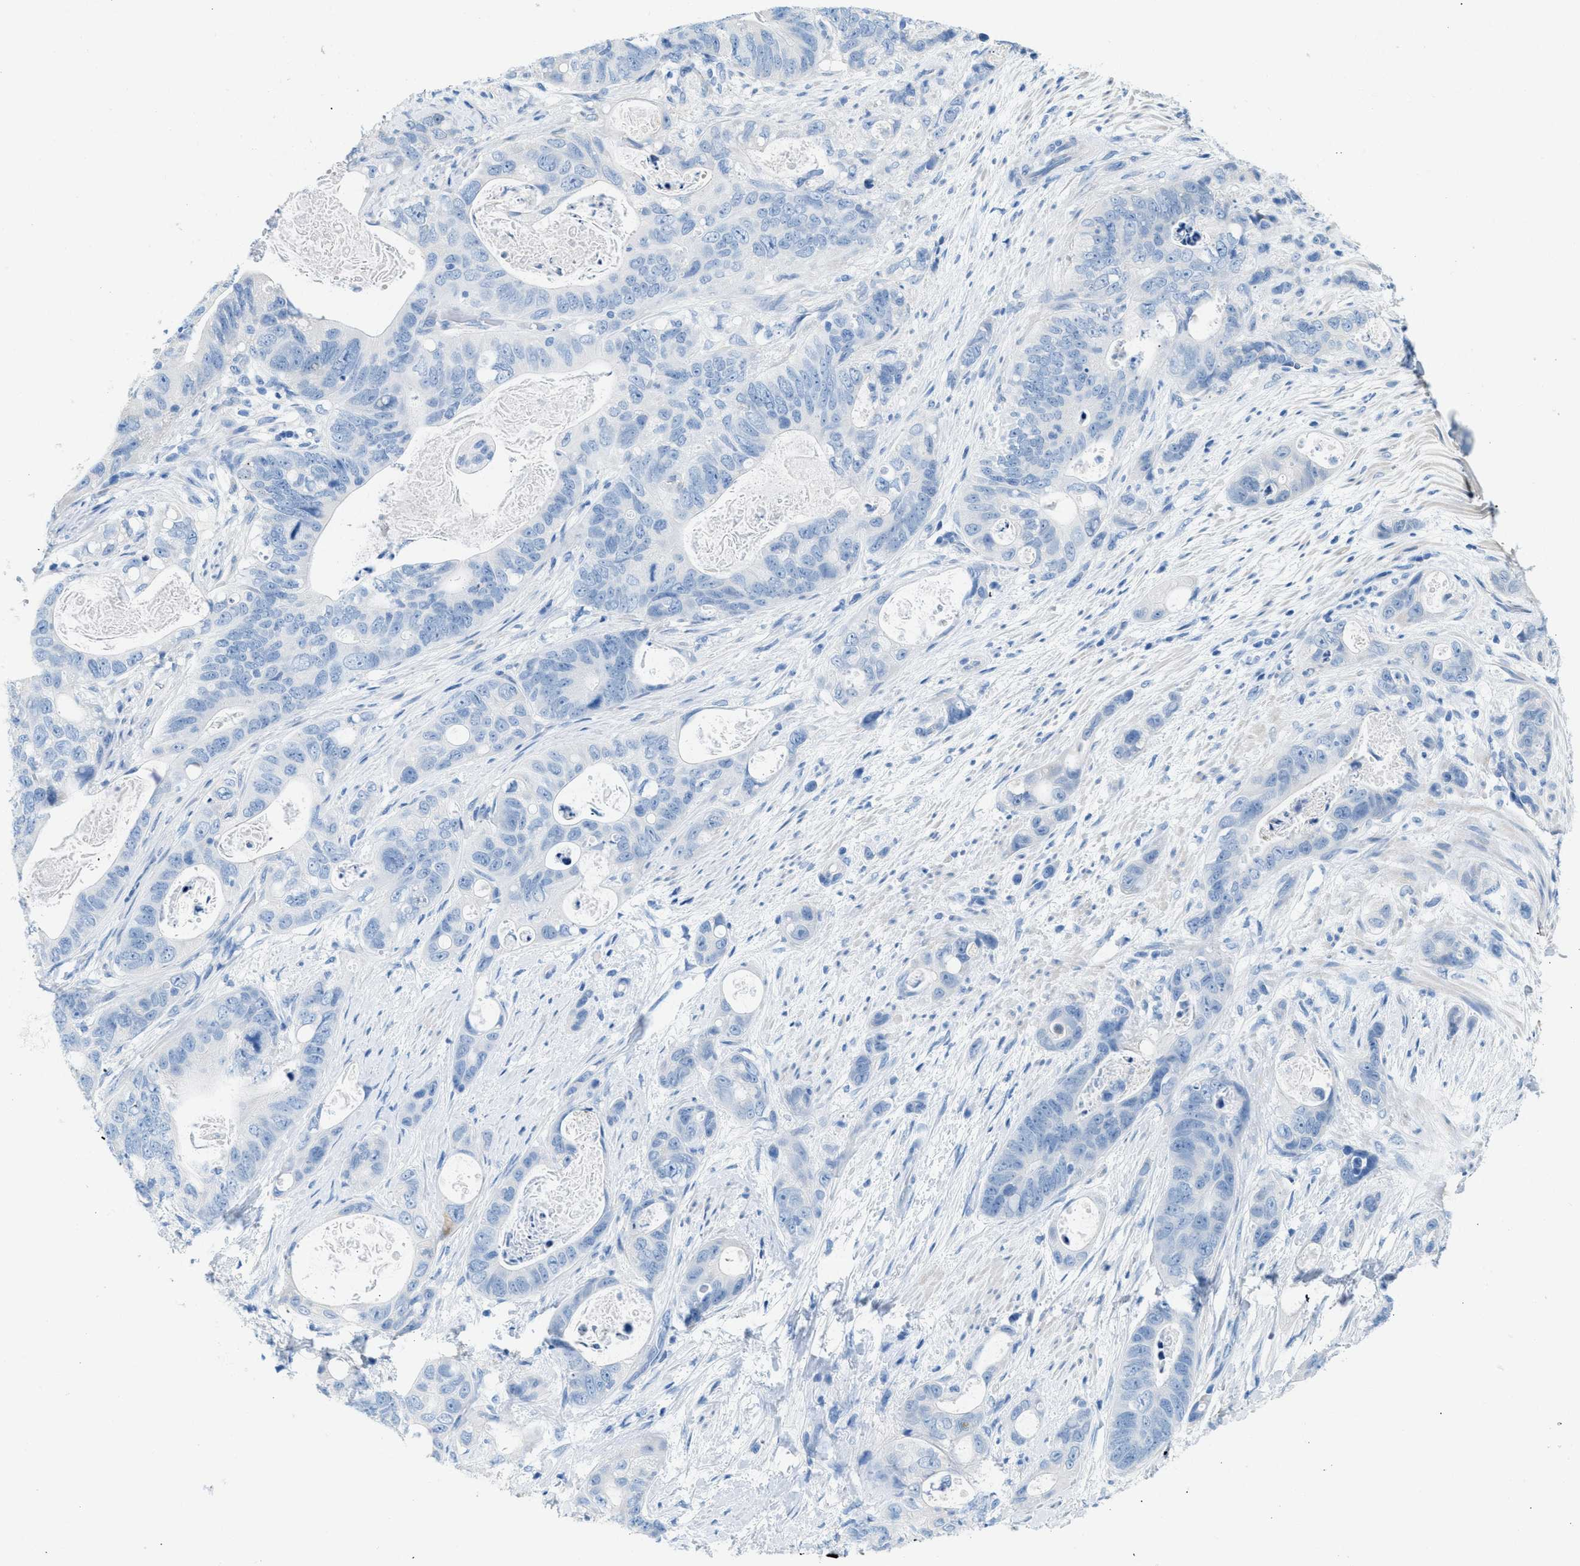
{"staining": {"intensity": "negative", "quantity": "none", "location": "none"}, "tissue": "stomach cancer", "cell_type": "Tumor cells", "image_type": "cancer", "snomed": [{"axis": "morphology", "description": "Normal tissue, NOS"}, {"axis": "morphology", "description": "Adenocarcinoma, NOS"}, {"axis": "topography", "description": "Stomach"}], "caption": "DAB (3,3'-diaminobenzidine) immunohistochemical staining of adenocarcinoma (stomach) reveals no significant expression in tumor cells.", "gene": "SPAM1", "patient": {"sex": "female", "age": 89}}